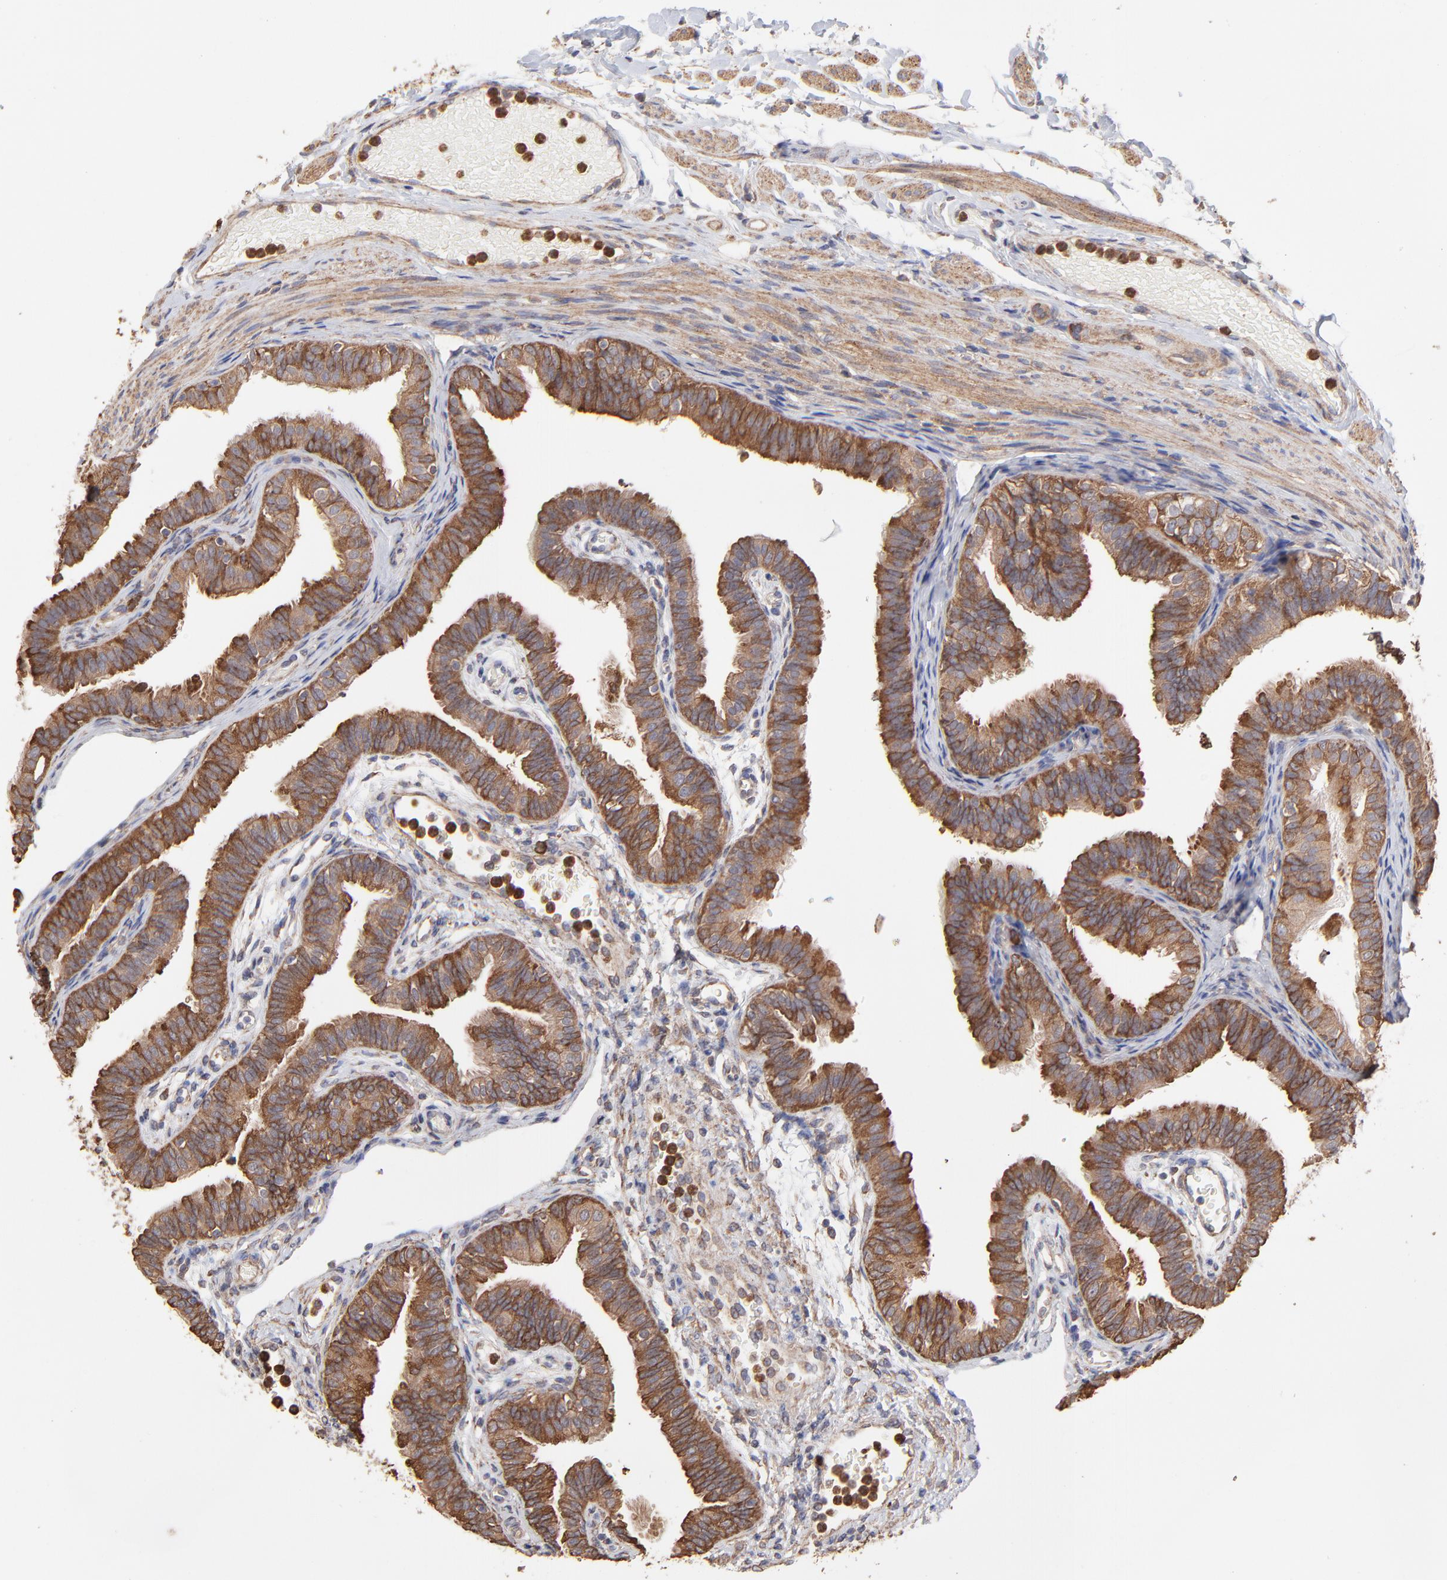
{"staining": {"intensity": "strong", "quantity": ">75%", "location": "cytoplasmic/membranous"}, "tissue": "fallopian tube", "cell_type": "Glandular cells", "image_type": "normal", "snomed": [{"axis": "morphology", "description": "Normal tissue, NOS"}, {"axis": "morphology", "description": "Dermoid, NOS"}, {"axis": "topography", "description": "Fallopian tube"}], "caption": "This histopathology image displays unremarkable fallopian tube stained with IHC to label a protein in brown. The cytoplasmic/membranous of glandular cells show strong positivity for the protein. Nuclei are counter-stained blue.", "gene": "PFKM", "patient": {"sex": "female", "age": 33}}